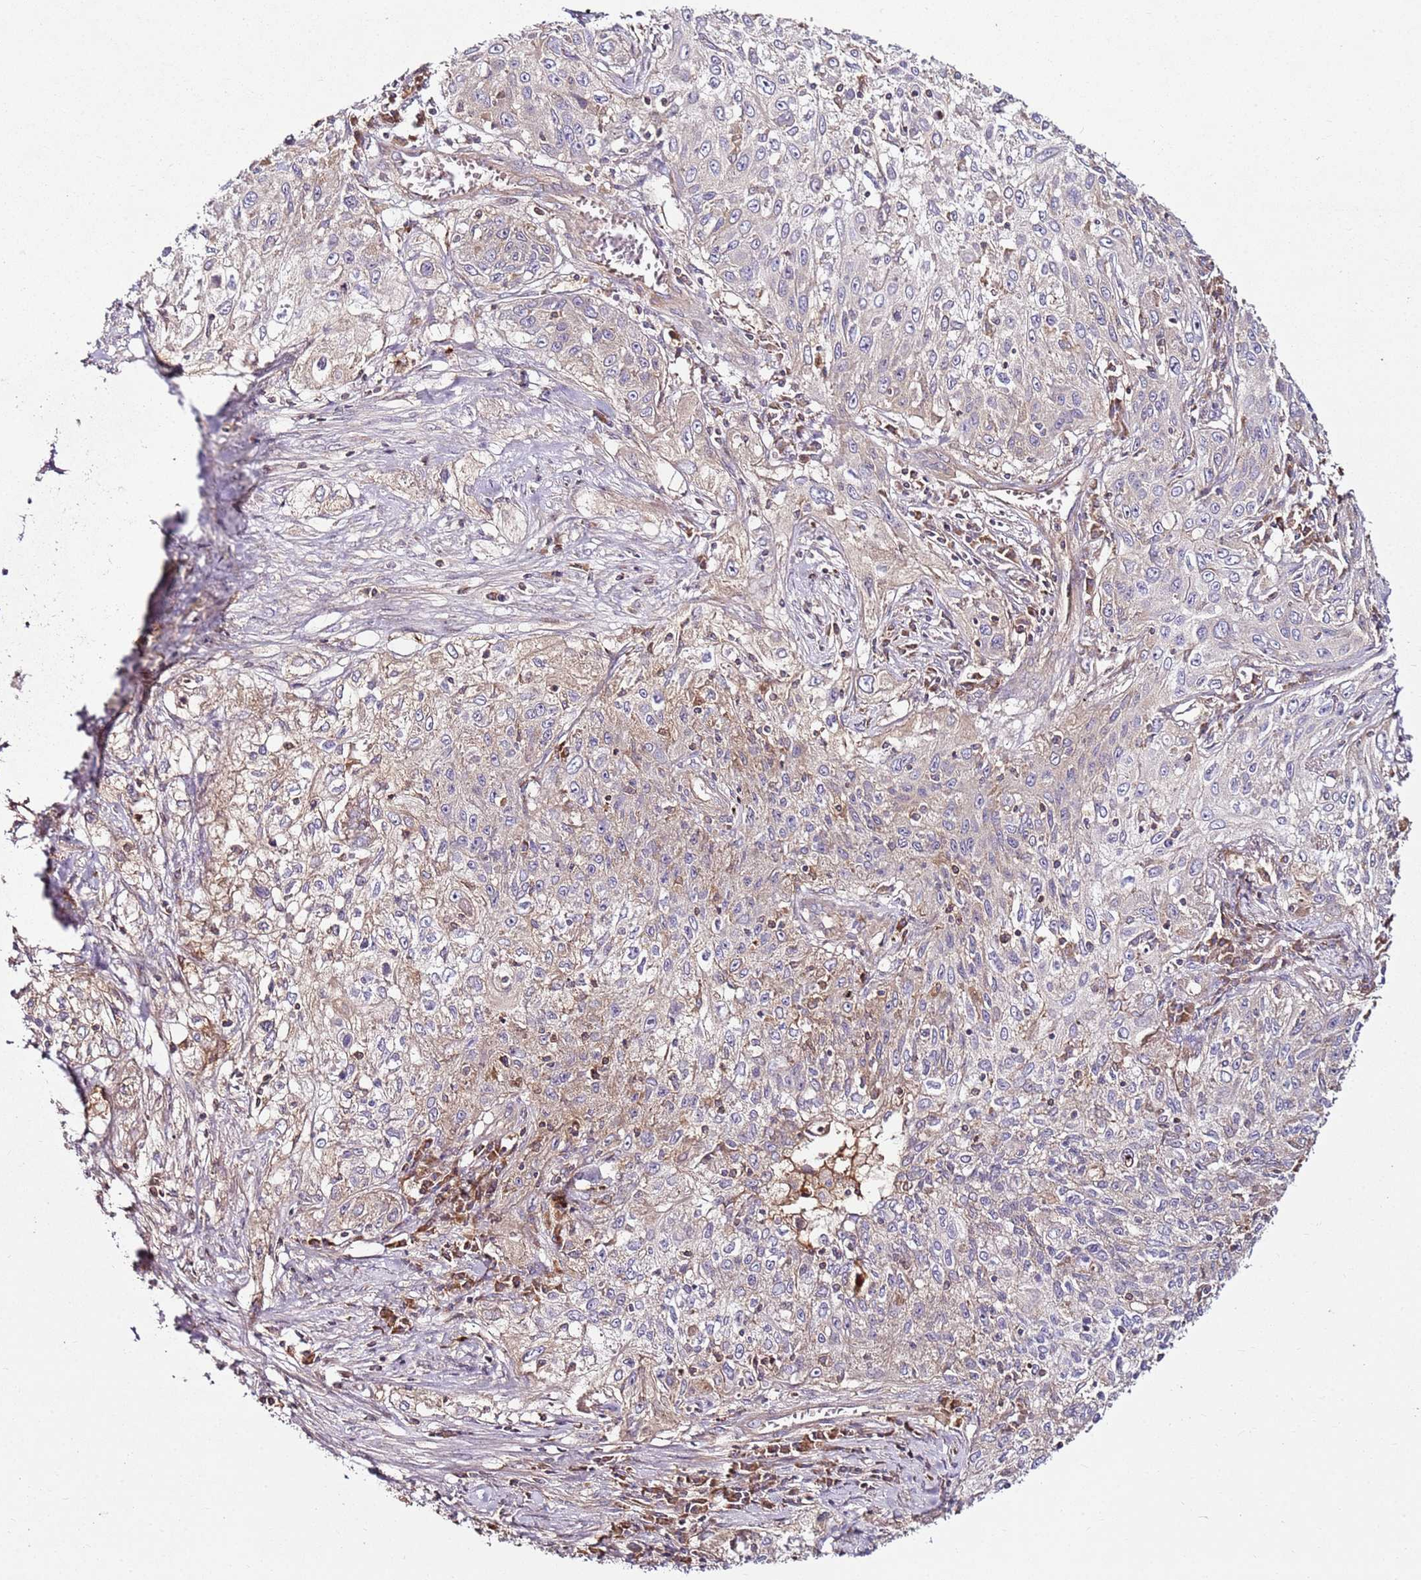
{"staining": {"intensity": "weak", "quantity": "<25%", "location": "cytoplasmic/membranous"}, "tissue": "lung cancer", "cell_type": "Tumor cells", "image_type": "cancer", "snomed": [{"axis": "morphology", "description": "Squamous cell carcinoma, NOS"}, {"axis": "topography", "description": "Lung"}], "caption": "Immunohistochemistry (IHC) of squamous cell carcinoma (lung) reveals no positivity in tumor cells.", "gene": "KRTAP21-3", "patient": {"sex": "female", "age": 69}}